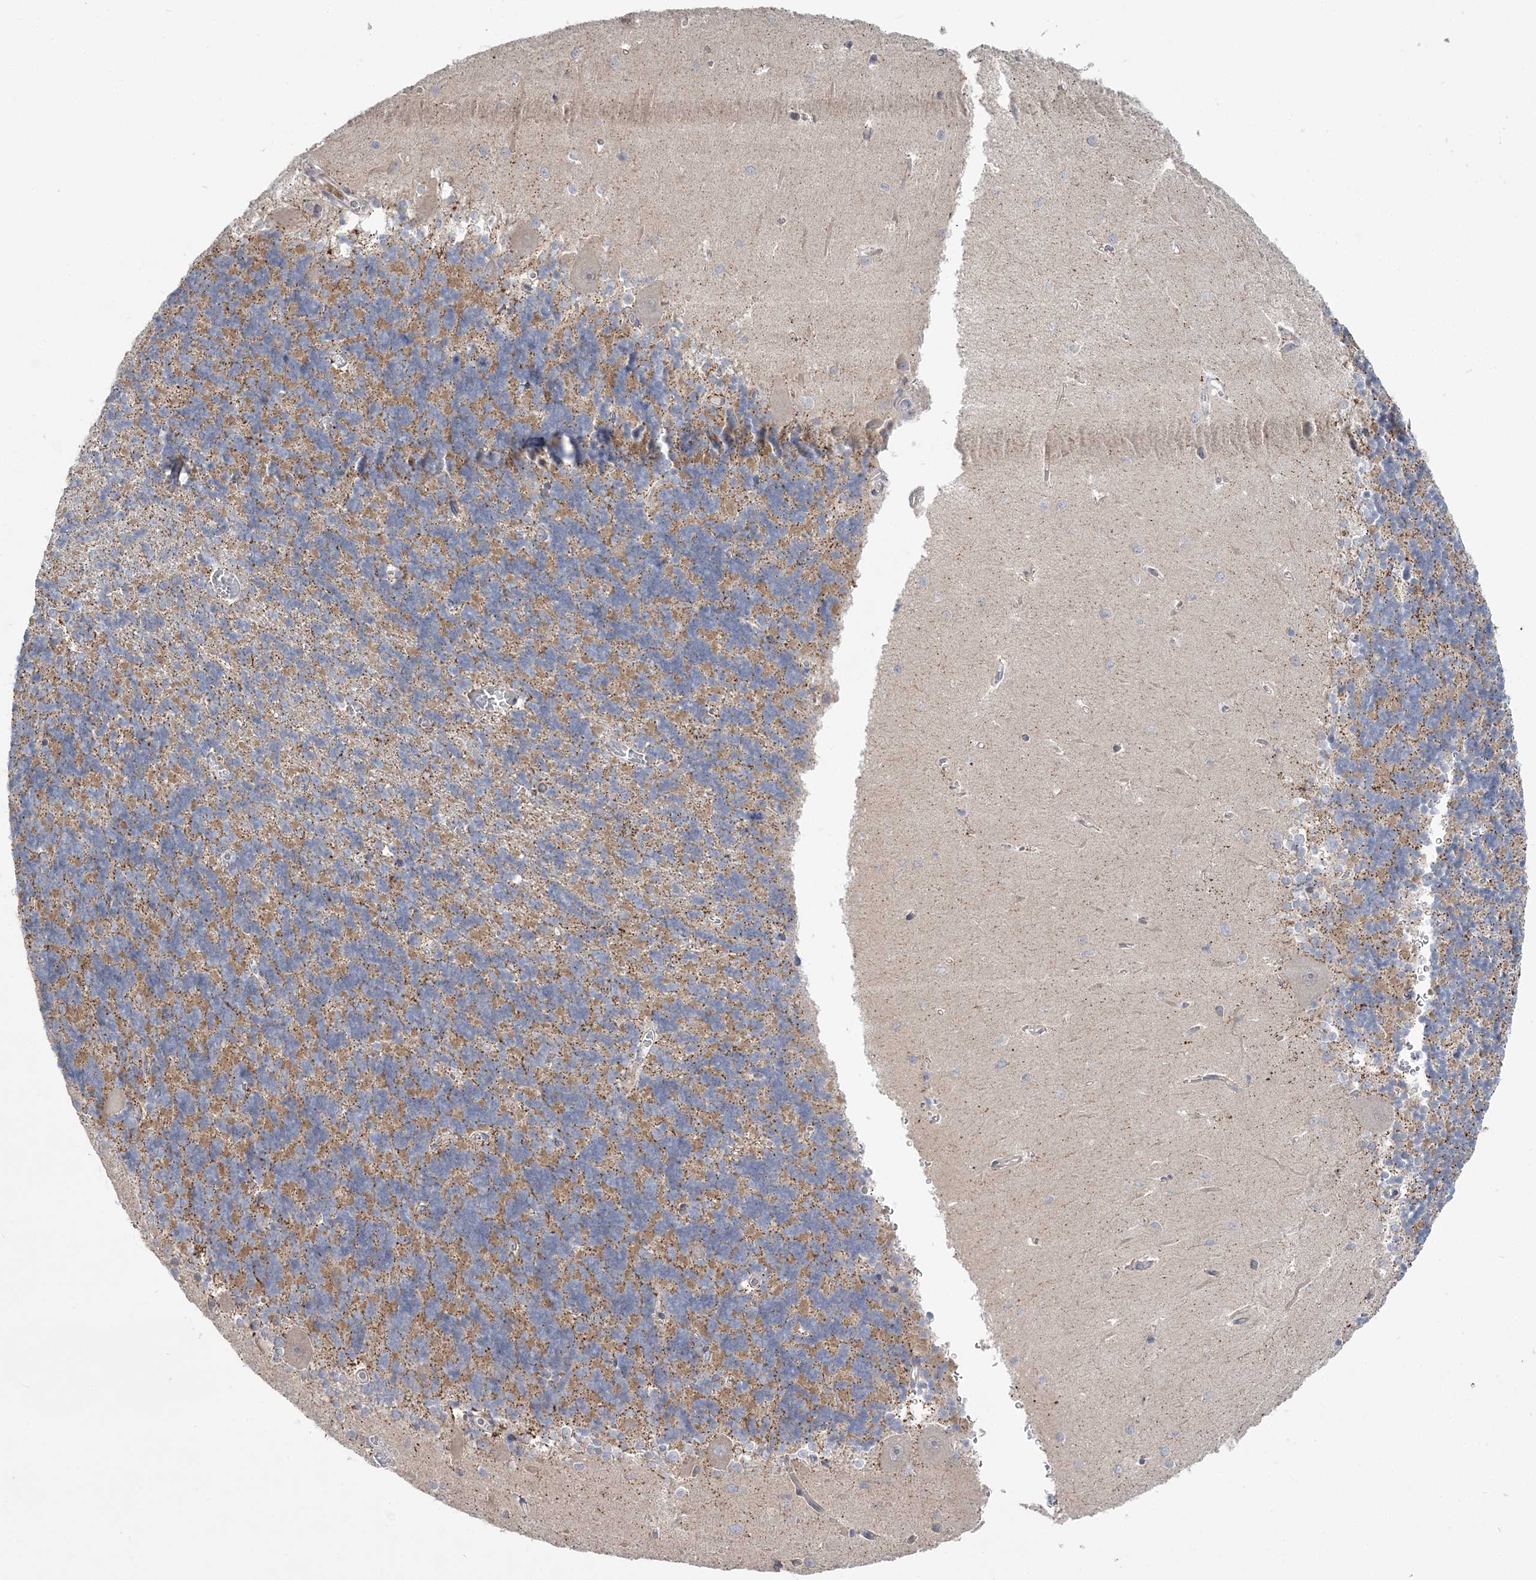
{"staining": {"intensity": "moderate", "quantity": "<25%", "location": "cytoplasmic/membranous"}, "tissue": "cerebellum", "cell_type": "Cells in granular layer", "image_type": "normal", "snomed": [{"axis": "morphology", "description": "Normal tissue, NOS"}, {"axis": "topography", "description": "Cerebellum"}], "caption": "Protein staining by immunohistochemistry shows moderate cytoplasmic/membranous staining in approximately <25% of cells in granular layer in unremarkable cerebellum.", "gene": "MMADHC", "patient": {"sex": "male", "age": 37}}